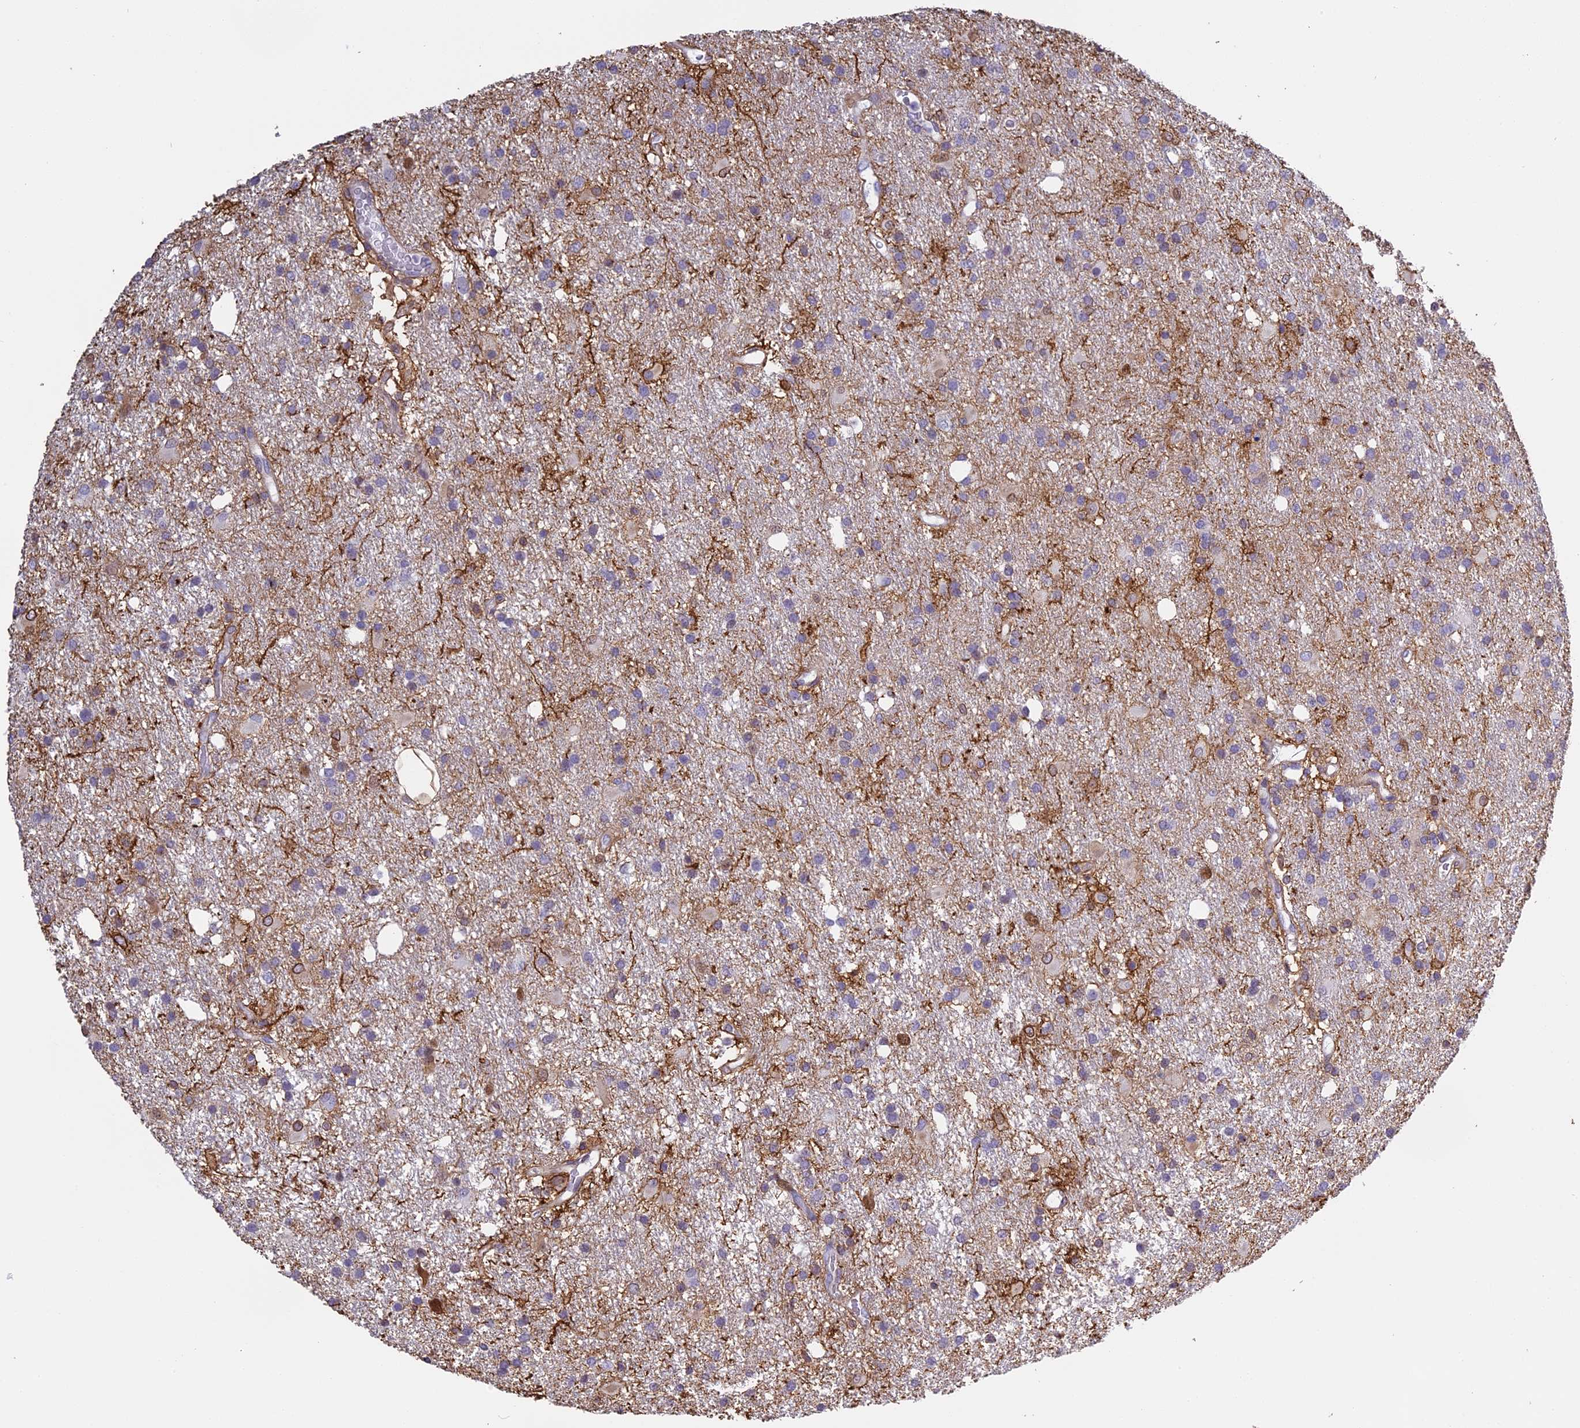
{"staining": {"intensity": "weak", "quantity": "<25%", "location": "cytoplasmic/membranous"}, "tissue": "glioma", "cell_type": "Tumor cells", "image_type": "cancer", "snomed": [{"axis": "morphology", "description": "Glioma, malignant, High grade"}, {"axis": "topography", "description": "Brain"}], "caption": "Tumor cells are negative for protein expression in human malignant glioma (high-grade).", "gene": "TMEM255B", "patient": {"sex": "male", "age": 77}}